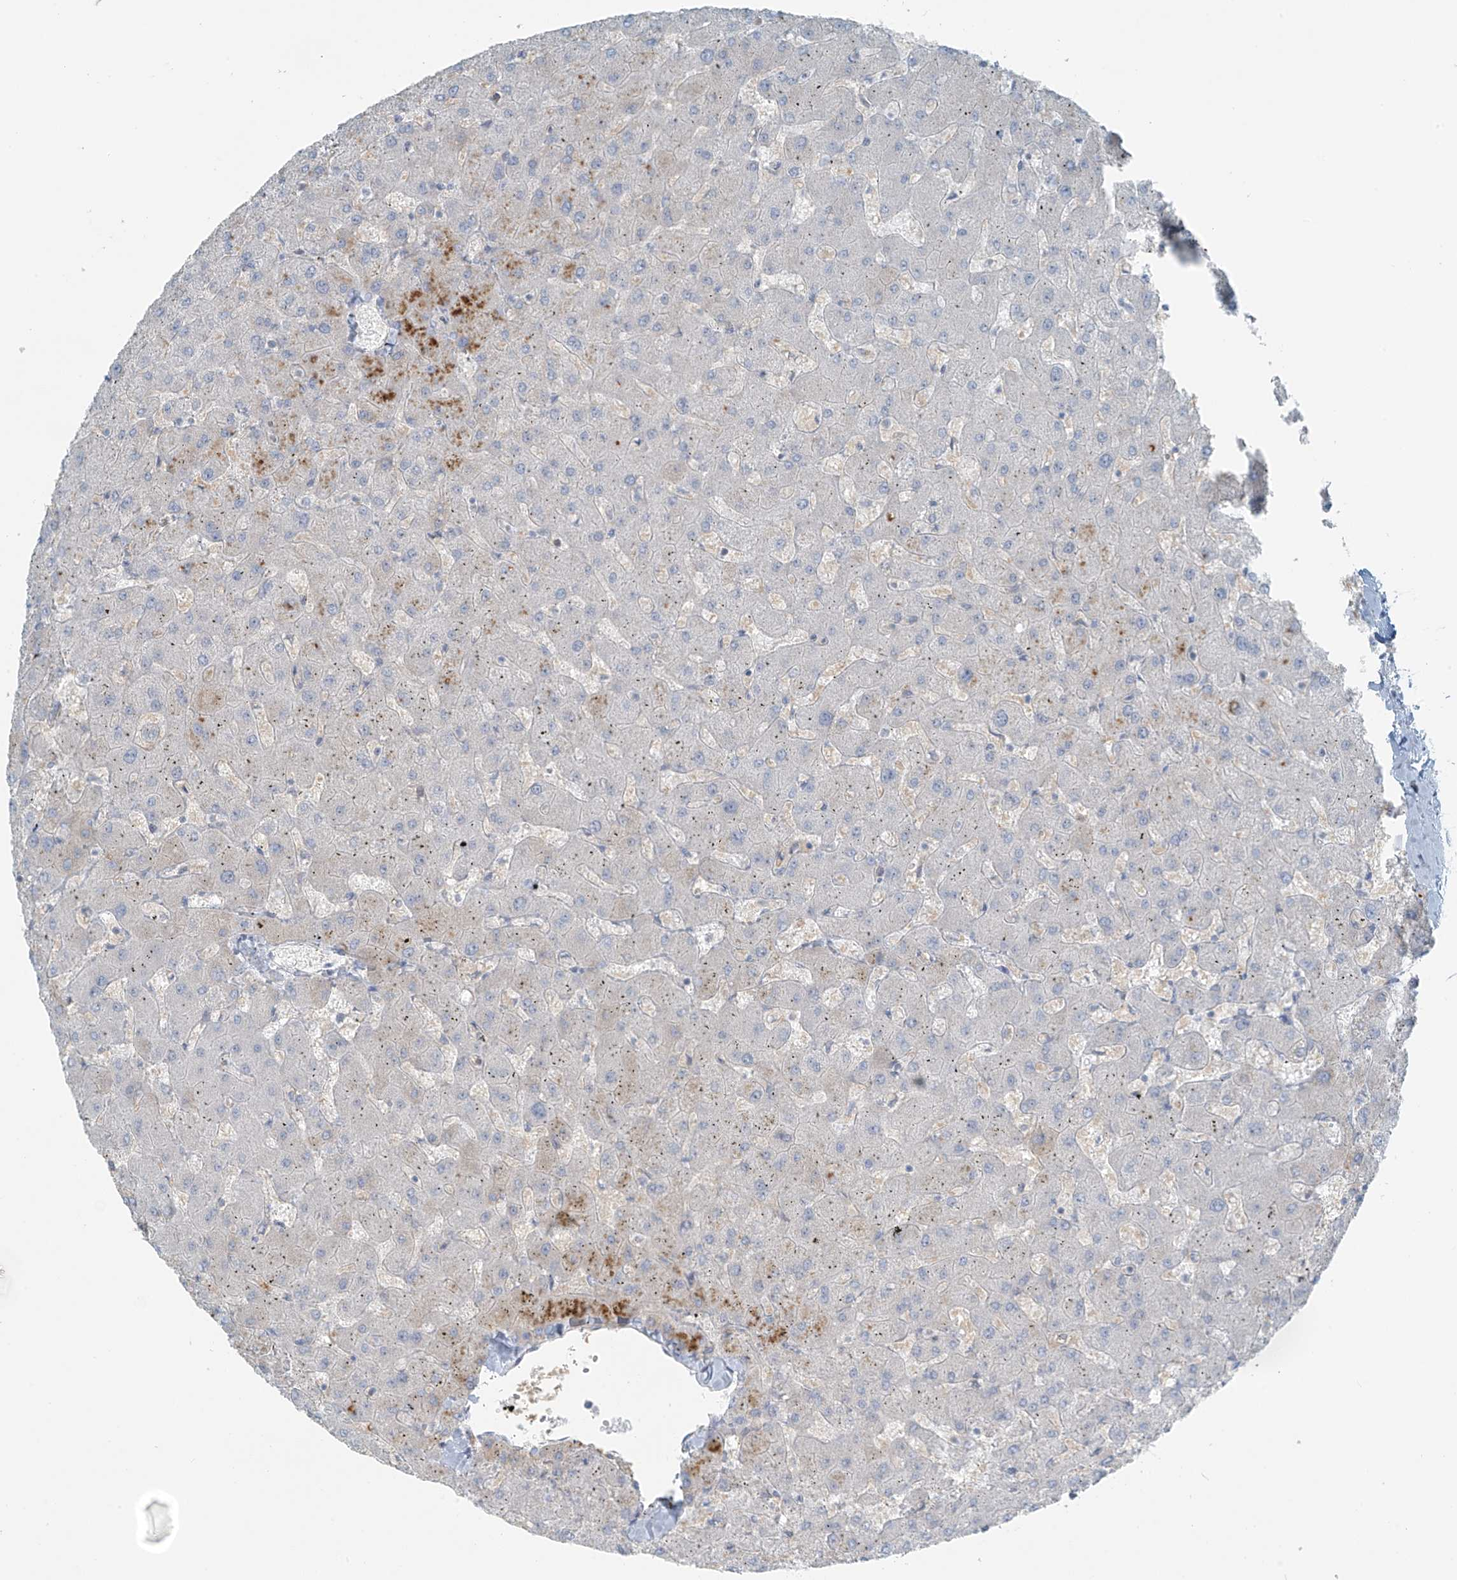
{"staining": {"intensity": "negative", "quantity": "none", "location": "none"}, "tissue": "liver", "cell_type": "Cholangiocytes", "image_type": "normal", "snomed": [{"axis": "morphology", "description": "Normal tissue, NOS"}, {"axis": "topography", "description": "Liver"}], "caption": "IHC photomicrograph of normal liver stained for a protein (brown), which displays no expression in cholangiocytes.", "gene": "FAM131C", "patient": {"sex": "female", "age": 63}}